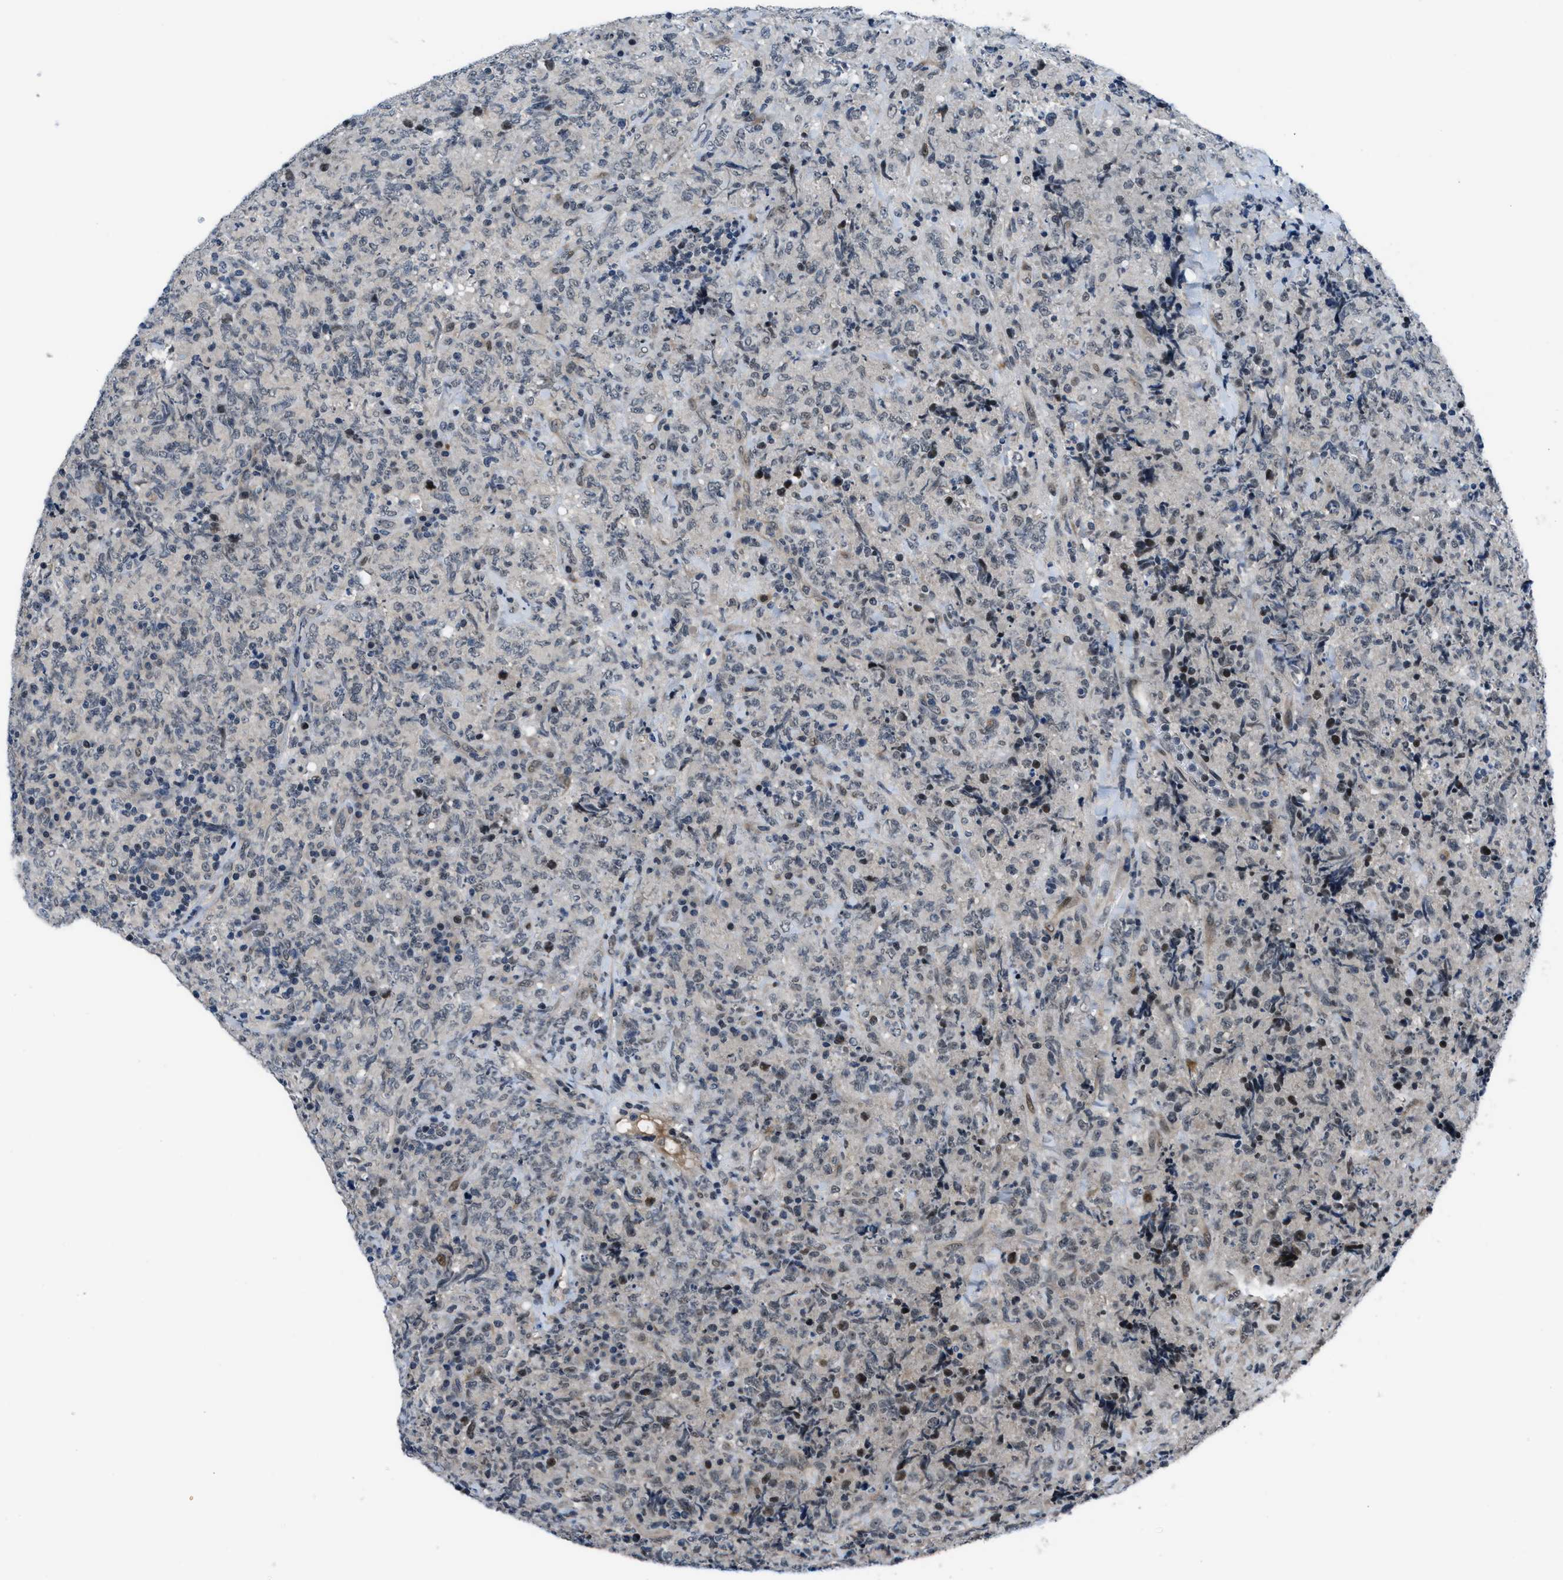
{"staining": {"intensity": "moderate", "quantity": "<25%", "location": "nuclear"}, "tissue": "lymphoma", "cell_type": "Tumor cells", "image_type": "cancer", "snomed": [{"axis": "morphology", "description": "Malignant lymphoma, non-Hodgkin's type, High grade"}, {"axis": "topography", "description": "Tonsil"}], "caption": "Moderate nuclear positivity for a protein is appreciated in about <25% of tumor cells of lymphoma using IHC.", "gene": "SETD5", "patient": {"sex": "female", "age": 36}}